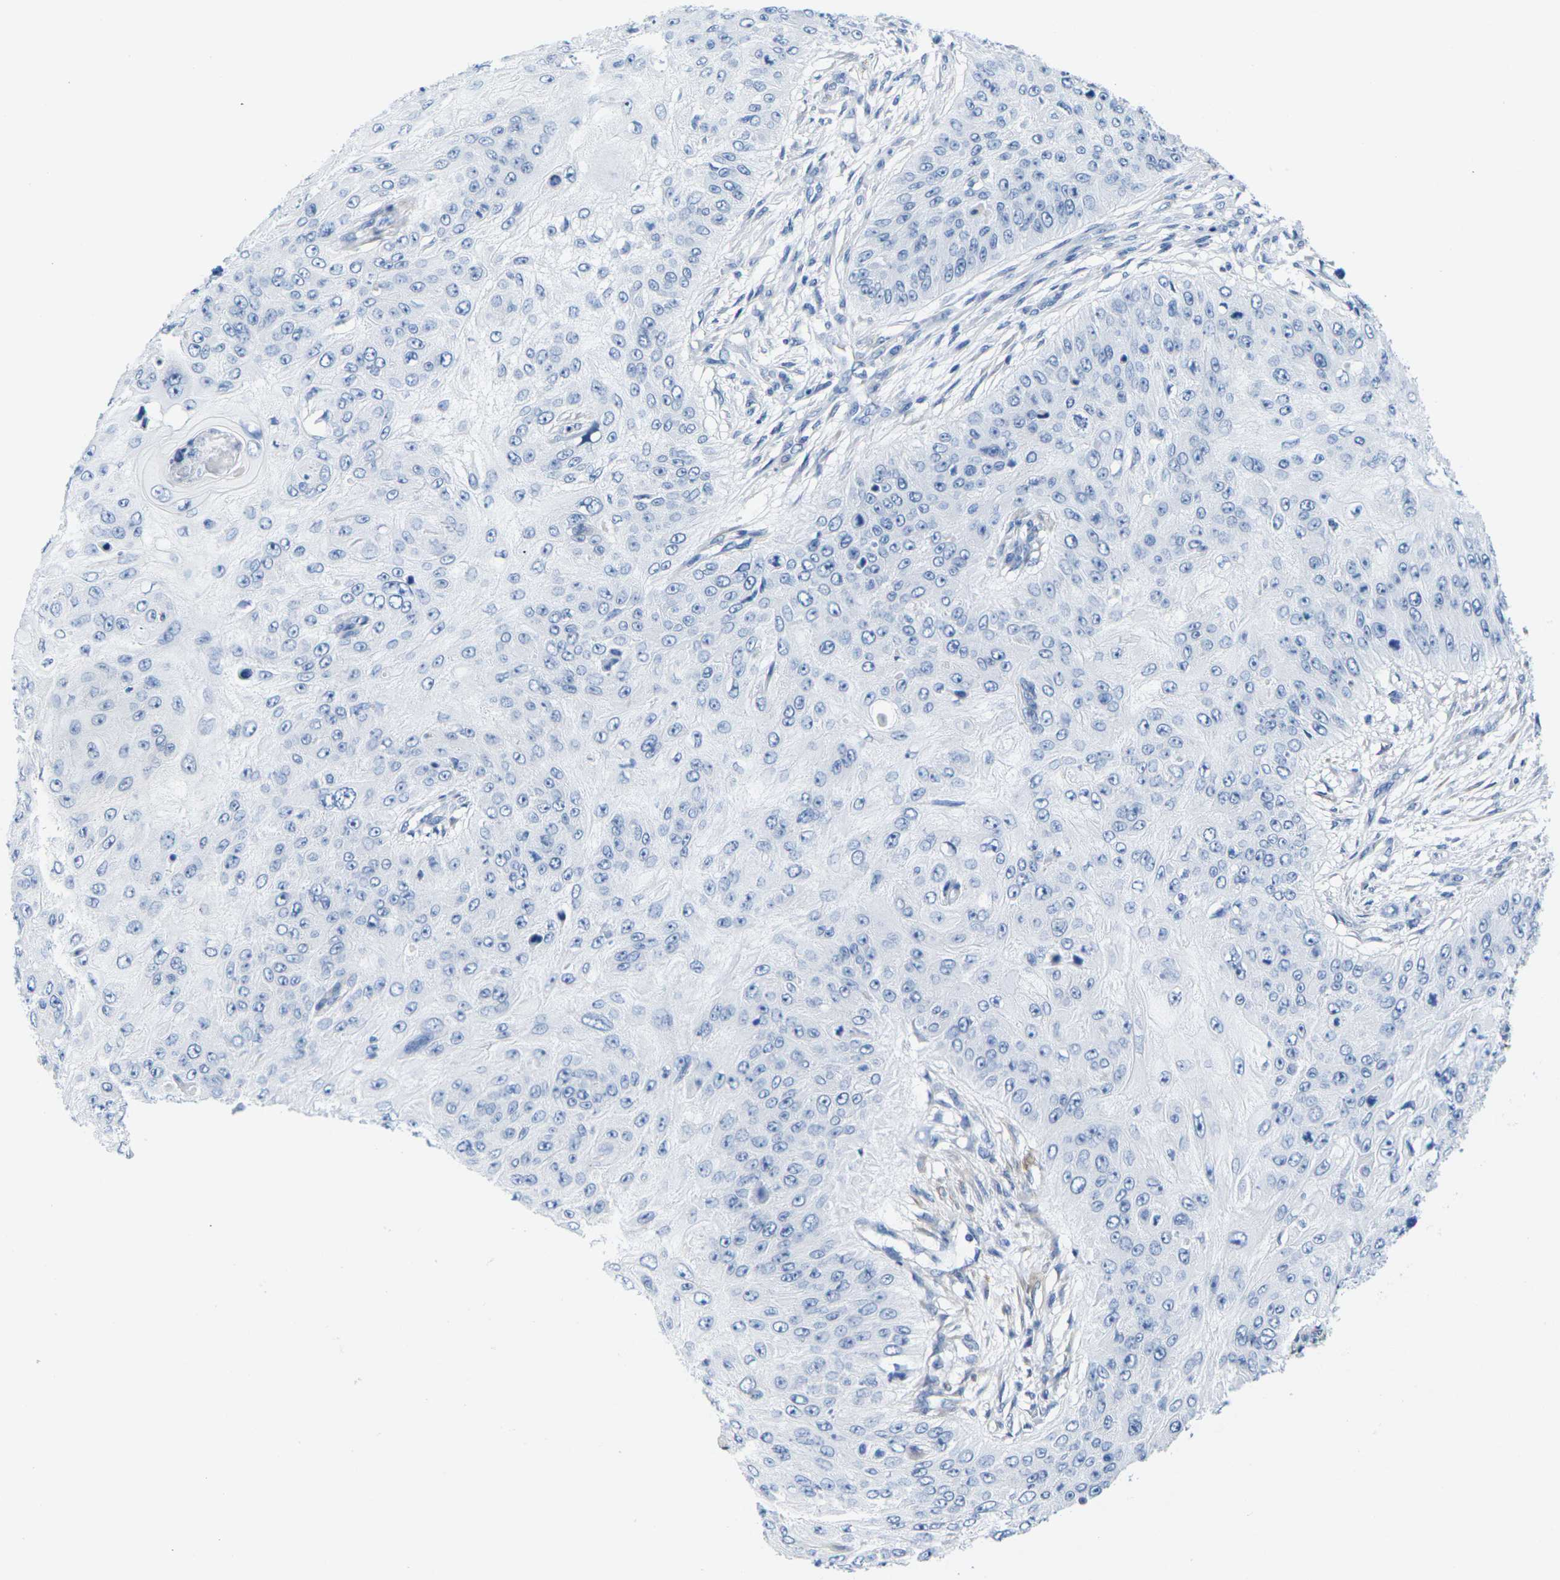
{"staining": {"intensity": "negative", "quantity": "none", "location": "none"}, "tissue": "skin cancer", "cell_type": "Tumor cells", "image_type": "cancer", "snomed": [{"axis": "morphology", "description": "Squamous cell carcinoma, NOS"}, {"axis": "topography", "description": "Skin"}], "caption": "Skin cancer stained for a protein using IHC displays no staining tumor cells.", "gene": "CNN1", "patient": {"sex": "female", "age": 80}}